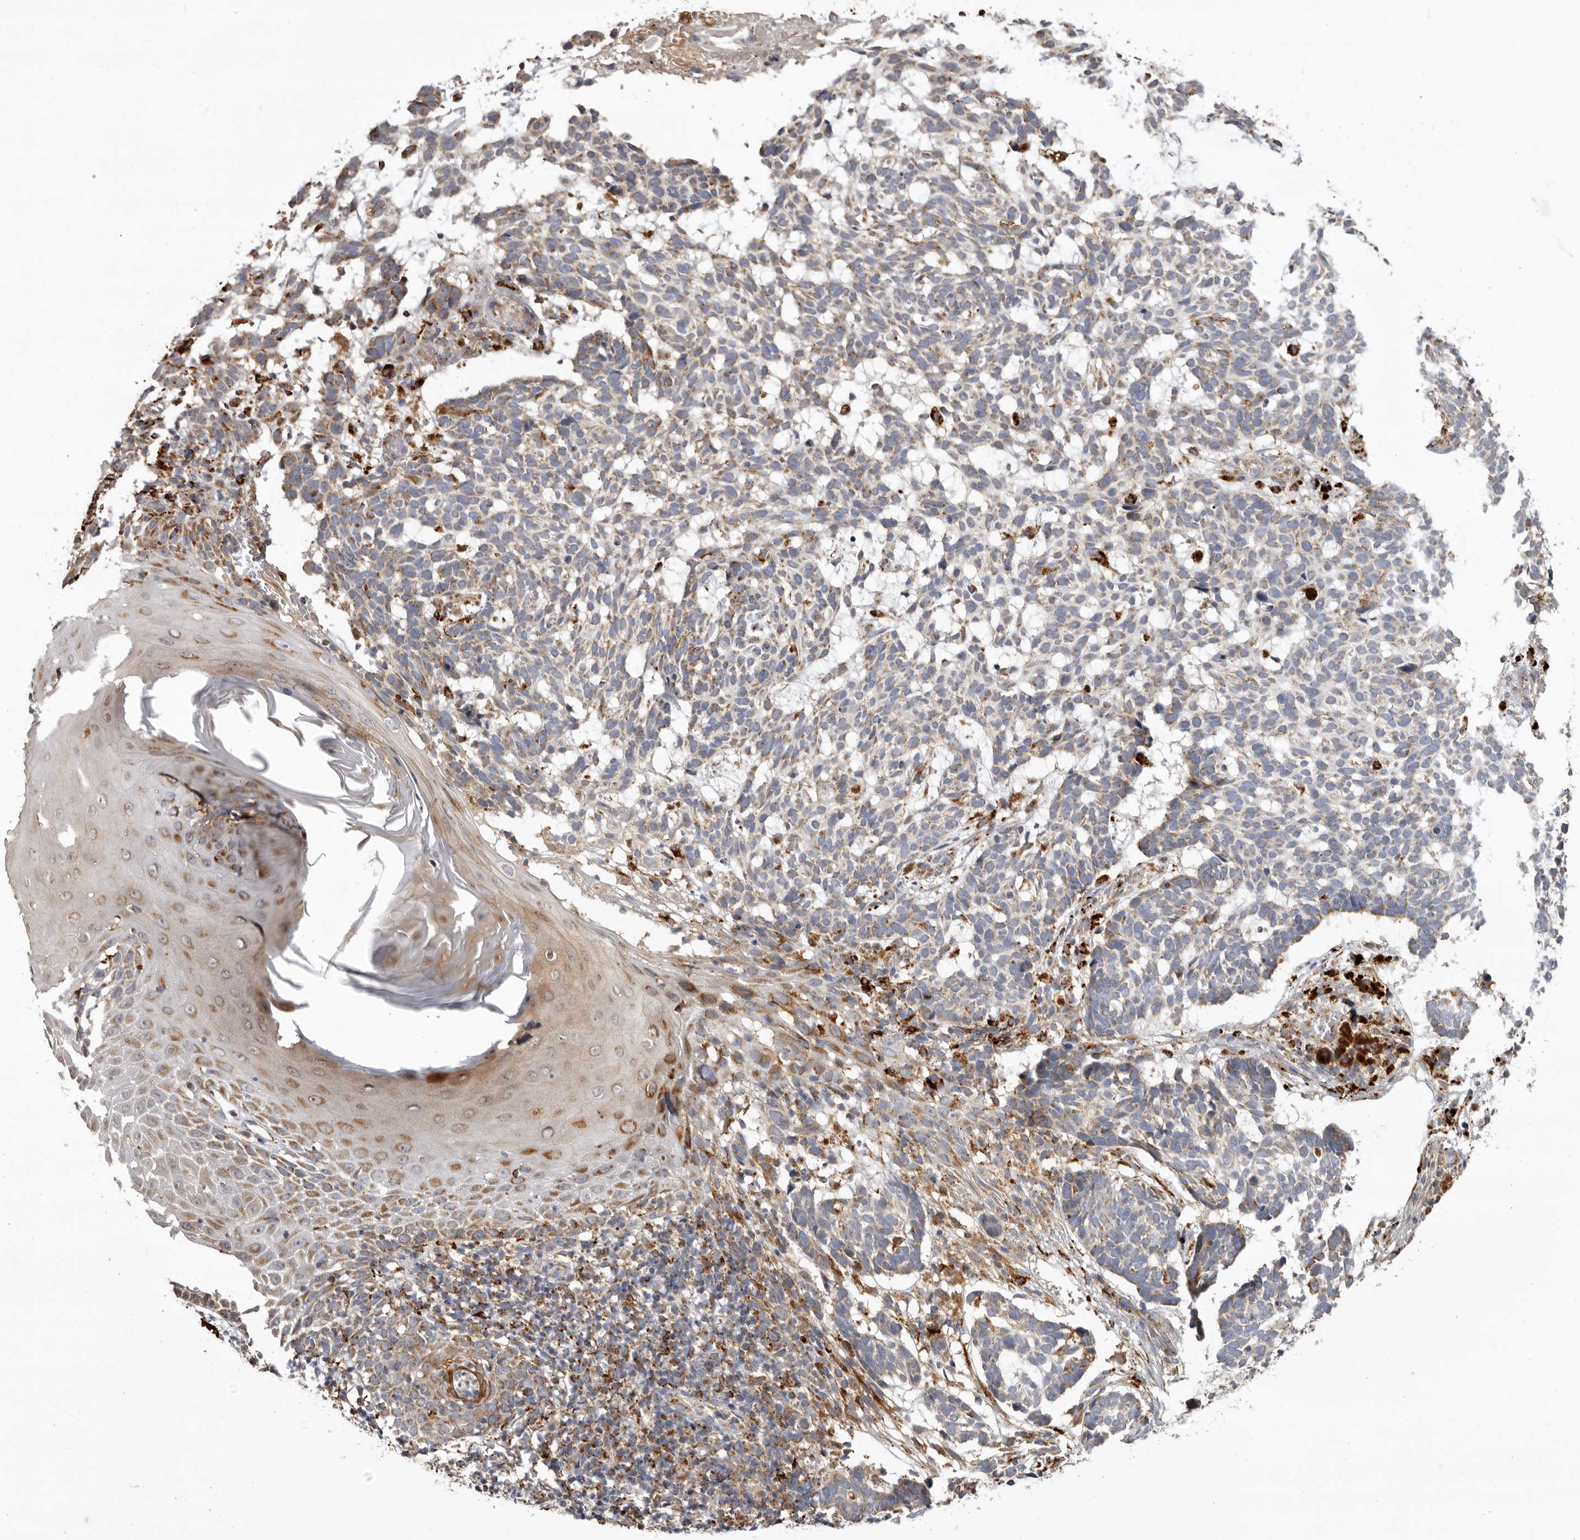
{"staining": {"intensity": "moderate", "quantity": "25%-75%", "location": "cytoplasmic/membranous"}, "tissue": "skin cancer", "cell_type": "Tumor cells", "image_type": "cancer", "snomed": [{"axis": "morphology", "description": "Basal cell carcinoma"}, {"axis": "topography", "description": "Skin"}], "caption": "Immunohistochemical staining of skin cancer (basal cell carcinoma) exhibits moderate cytoplasmic/membranous protein expression in about 25%-75% of tumor cells.", "gene": "MECR", "patient": {"sex": "male", "age": 85}}